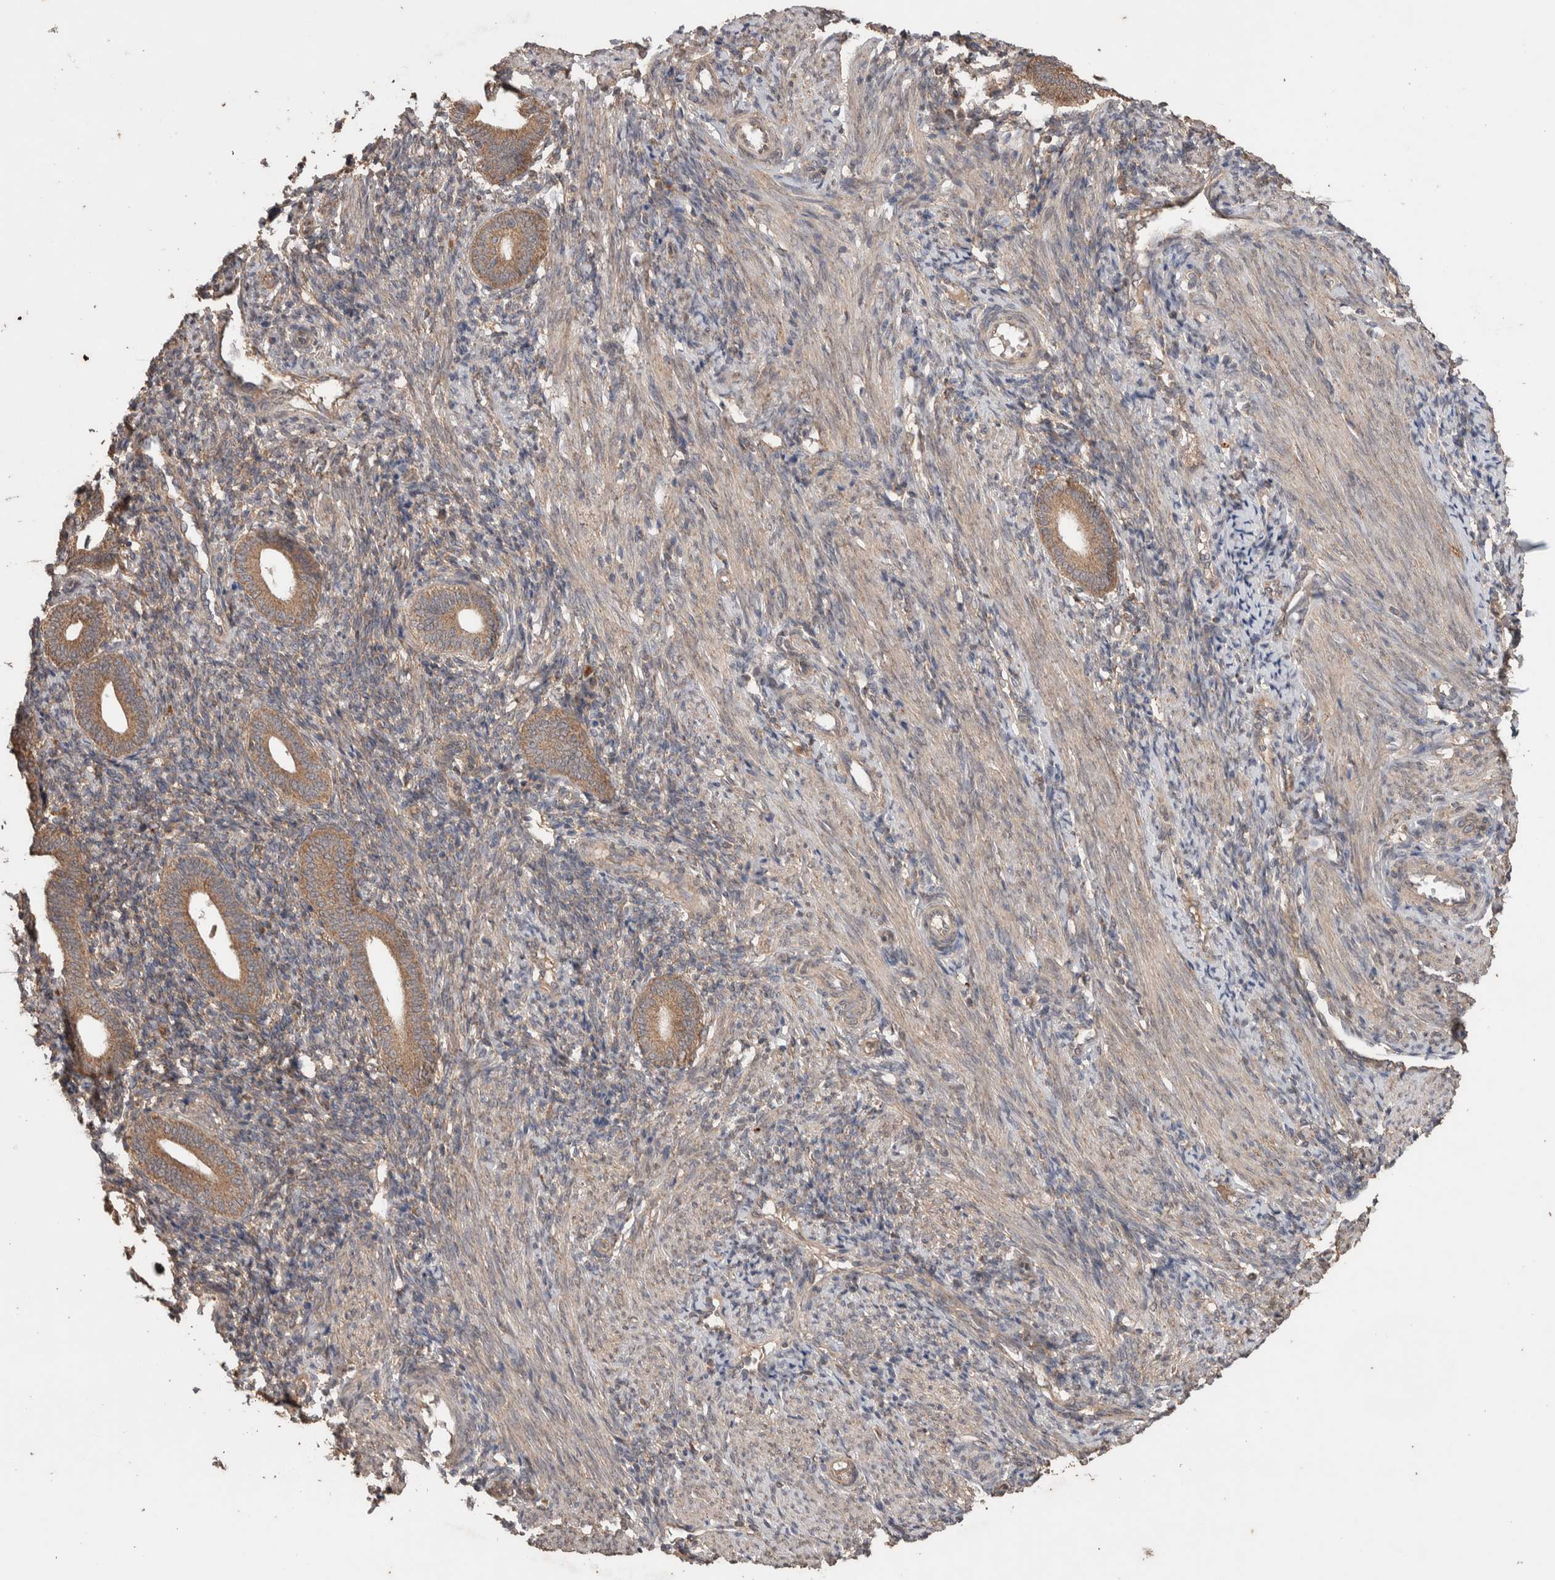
{"staining": {"intensity": "weak", "quantity": ">75%", "location": "cytoplasmic/membranous"}, "tissue": "endometrium", "cell_type": "Cells in endometrial stroma", "image_type": "normal", "snomed": [{"axis": "morphology", "description": "Normal tissue, NOS"}, {"axis": "topography", "description": "Uterus"}, {"axis": "topography", "description": "Endometrium"}], "caption": "High-power microscopy captured an immunohistochemistry photomicrograph of normal endometrium, revealing weak cytoplasmic/membranous expression in about >75% of cells in endometrial stroma.", "gene": "KCNJ5", "patient": {"sex": "female", "age": 33}}